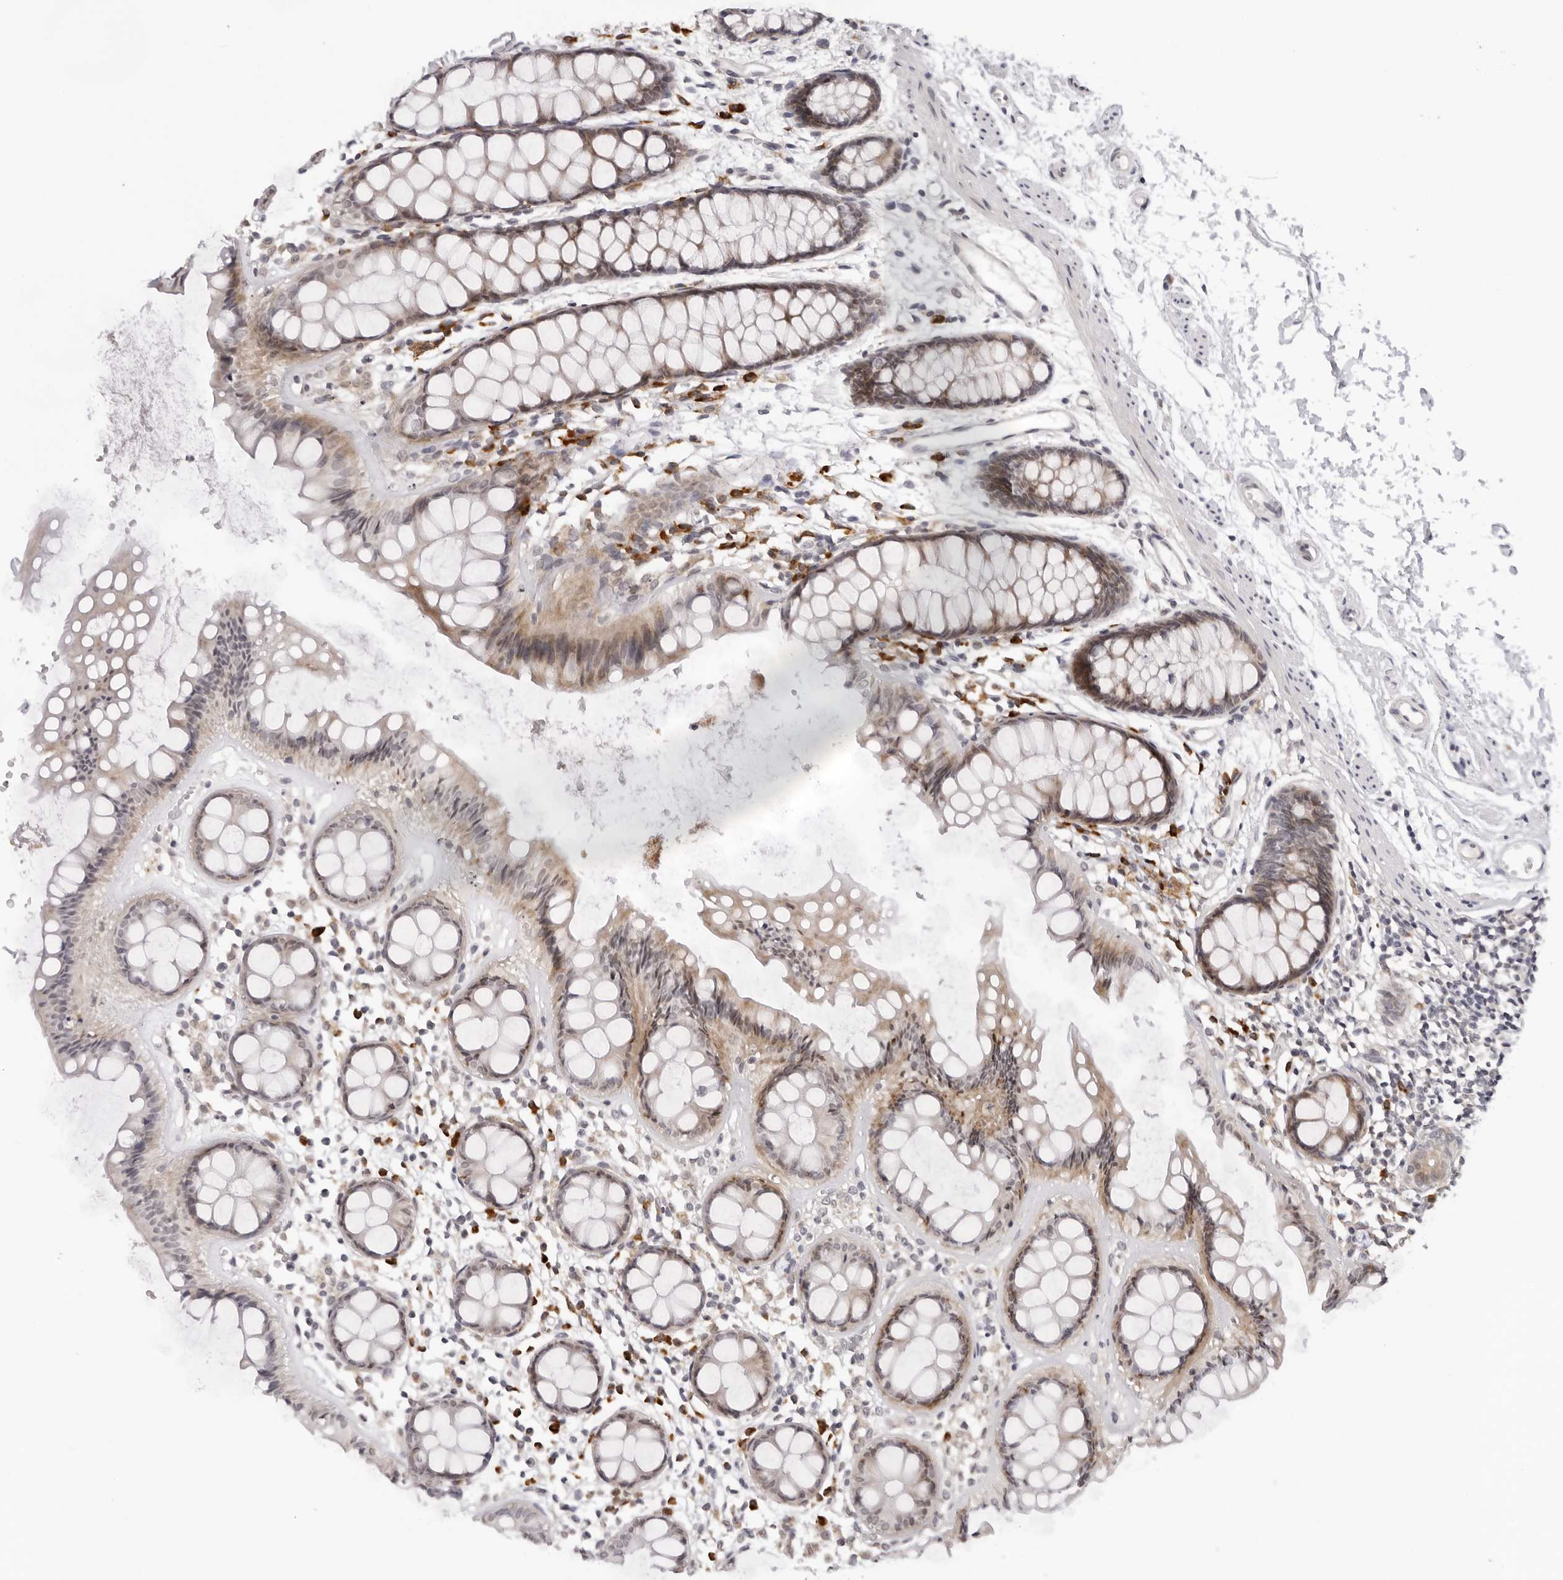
{"staining": {"intensity": "moderate", "quantity": ">75%", "location": "cytoplasmic/membranous"}, "tissue": "rectum", "cell_type": "Glandular cells", "image_type": "normal", "snomed": [{"axis": "morphology", "description": "Normal tissue, NOS"}, {"axis": "topography", "description": "Rectum"}], "caption": "IHC (DAB) staining of benign rectum reveals moderate cytoplasmic/membranous protein expression in approximately >75% of glandular cells.", "gene": "IL17RA", "patient": {"sex": "female", "age": 66}}